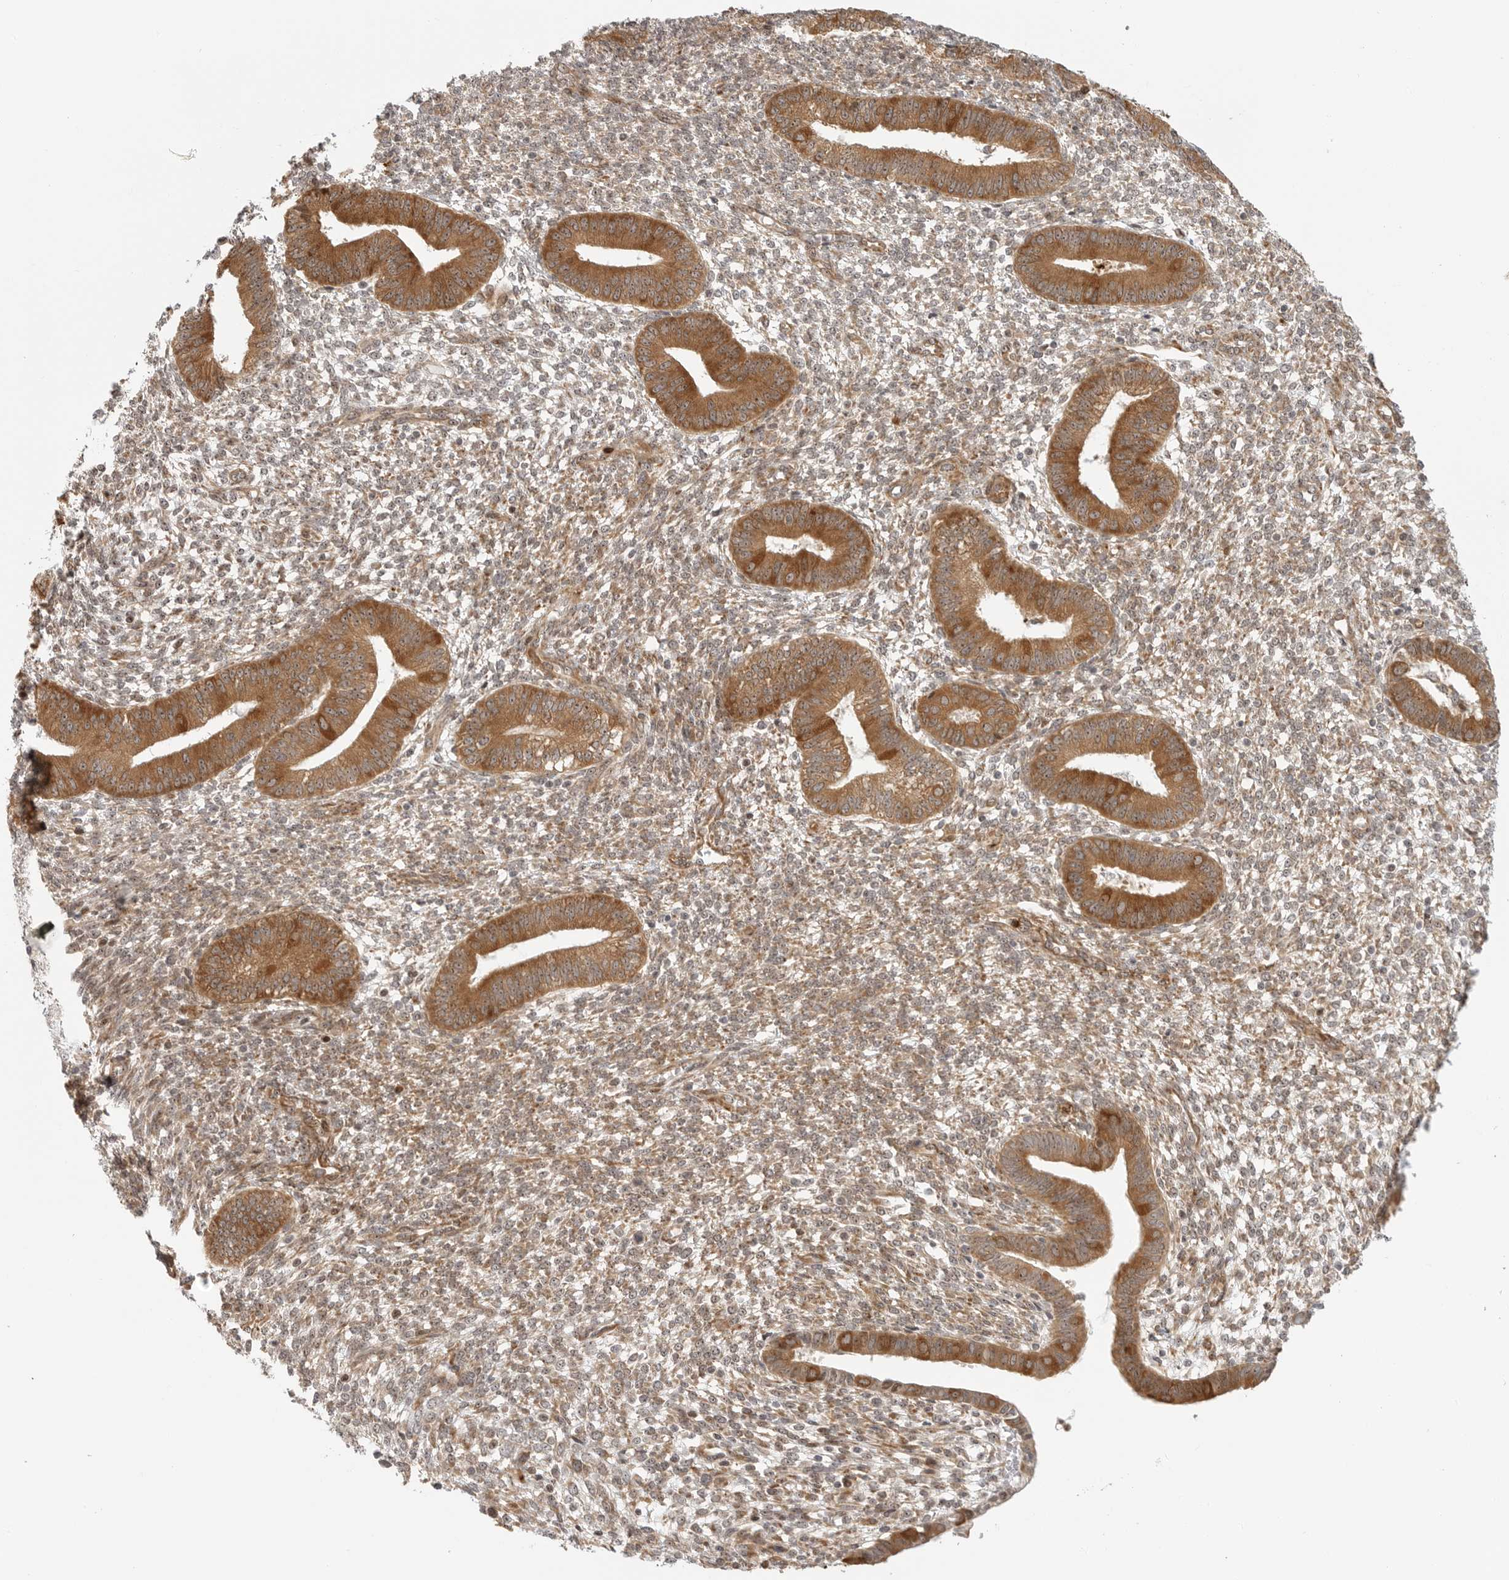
{"staining": {"intensity": "moderate", "quantity": ">75%", "location": "cytoplasmic/membranous,nuclear"}, "tissue": "endometrium", "cell_type": "Cells in endometrial stroma", "image_type": "normal", "snomed": [{"axis": "morphology", "description": "Normal tissue, NOS"}, {"axis": "topography", "description": "Endometrium"}], "caption": "Protein analysis of unremarkable endometrium shows moderate cytoplasmic/membranous,nuclear expression in approximately >75% of cells in endometrial stroma.", "gene": "DSCC1", "patient": {"sex": "female", "age": 46}}